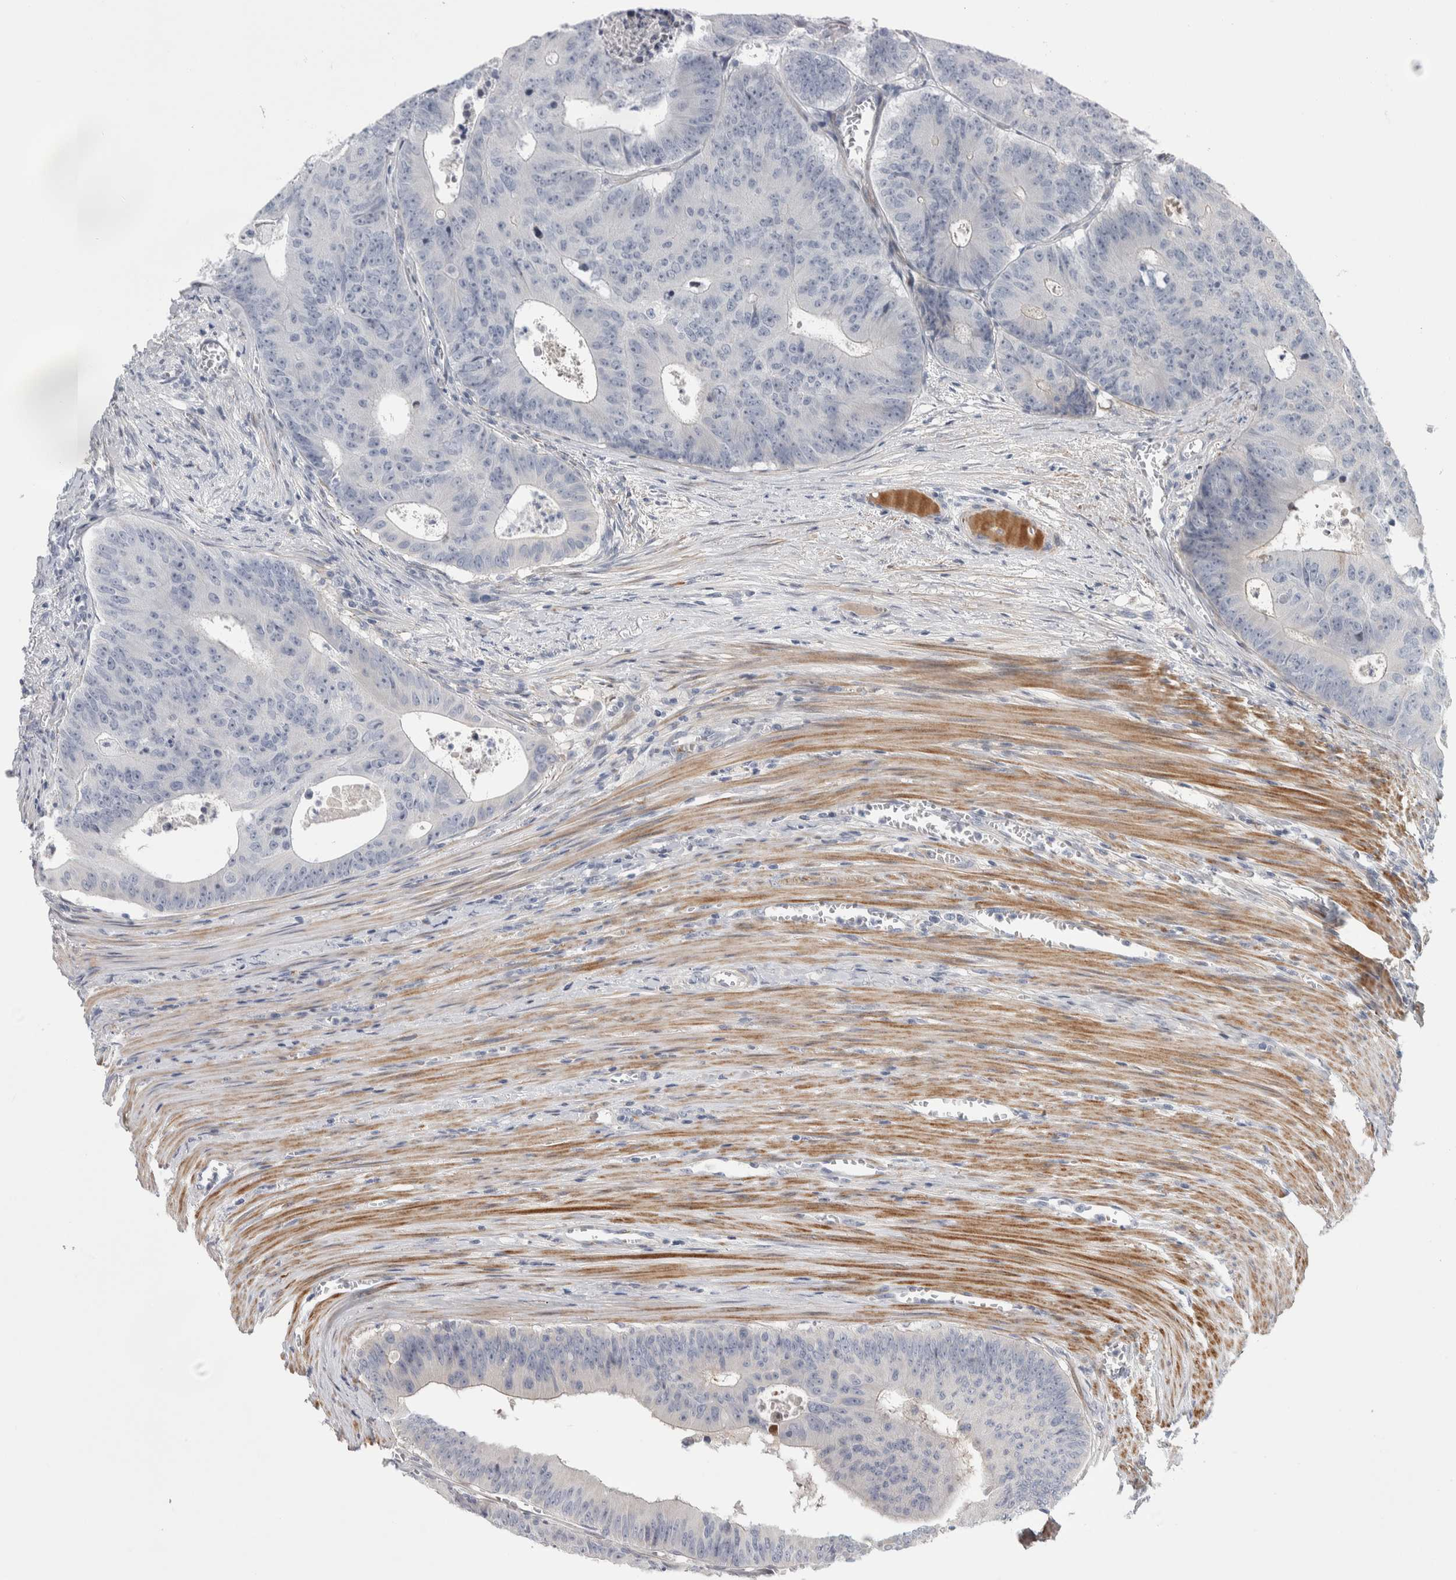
{"staining": {"intensity": "negative", "quantity": "none", "location": "none"}, "tissue": "colorectal cancer", "cell_type": "Tumor cells", "image_type": "cancer", "snomed": [{"axis": "morphology", "description": "Adenocarcinoma, NOS"}, {"axis": "topography", "description": "Colon"}], "caption": "A photomicrograph of human colorectal cancer (adenocarcinoma) is negative for staining in tumor cells.", "gene": "PSMG3", "patient": {"sex": "male", "age": 87}}